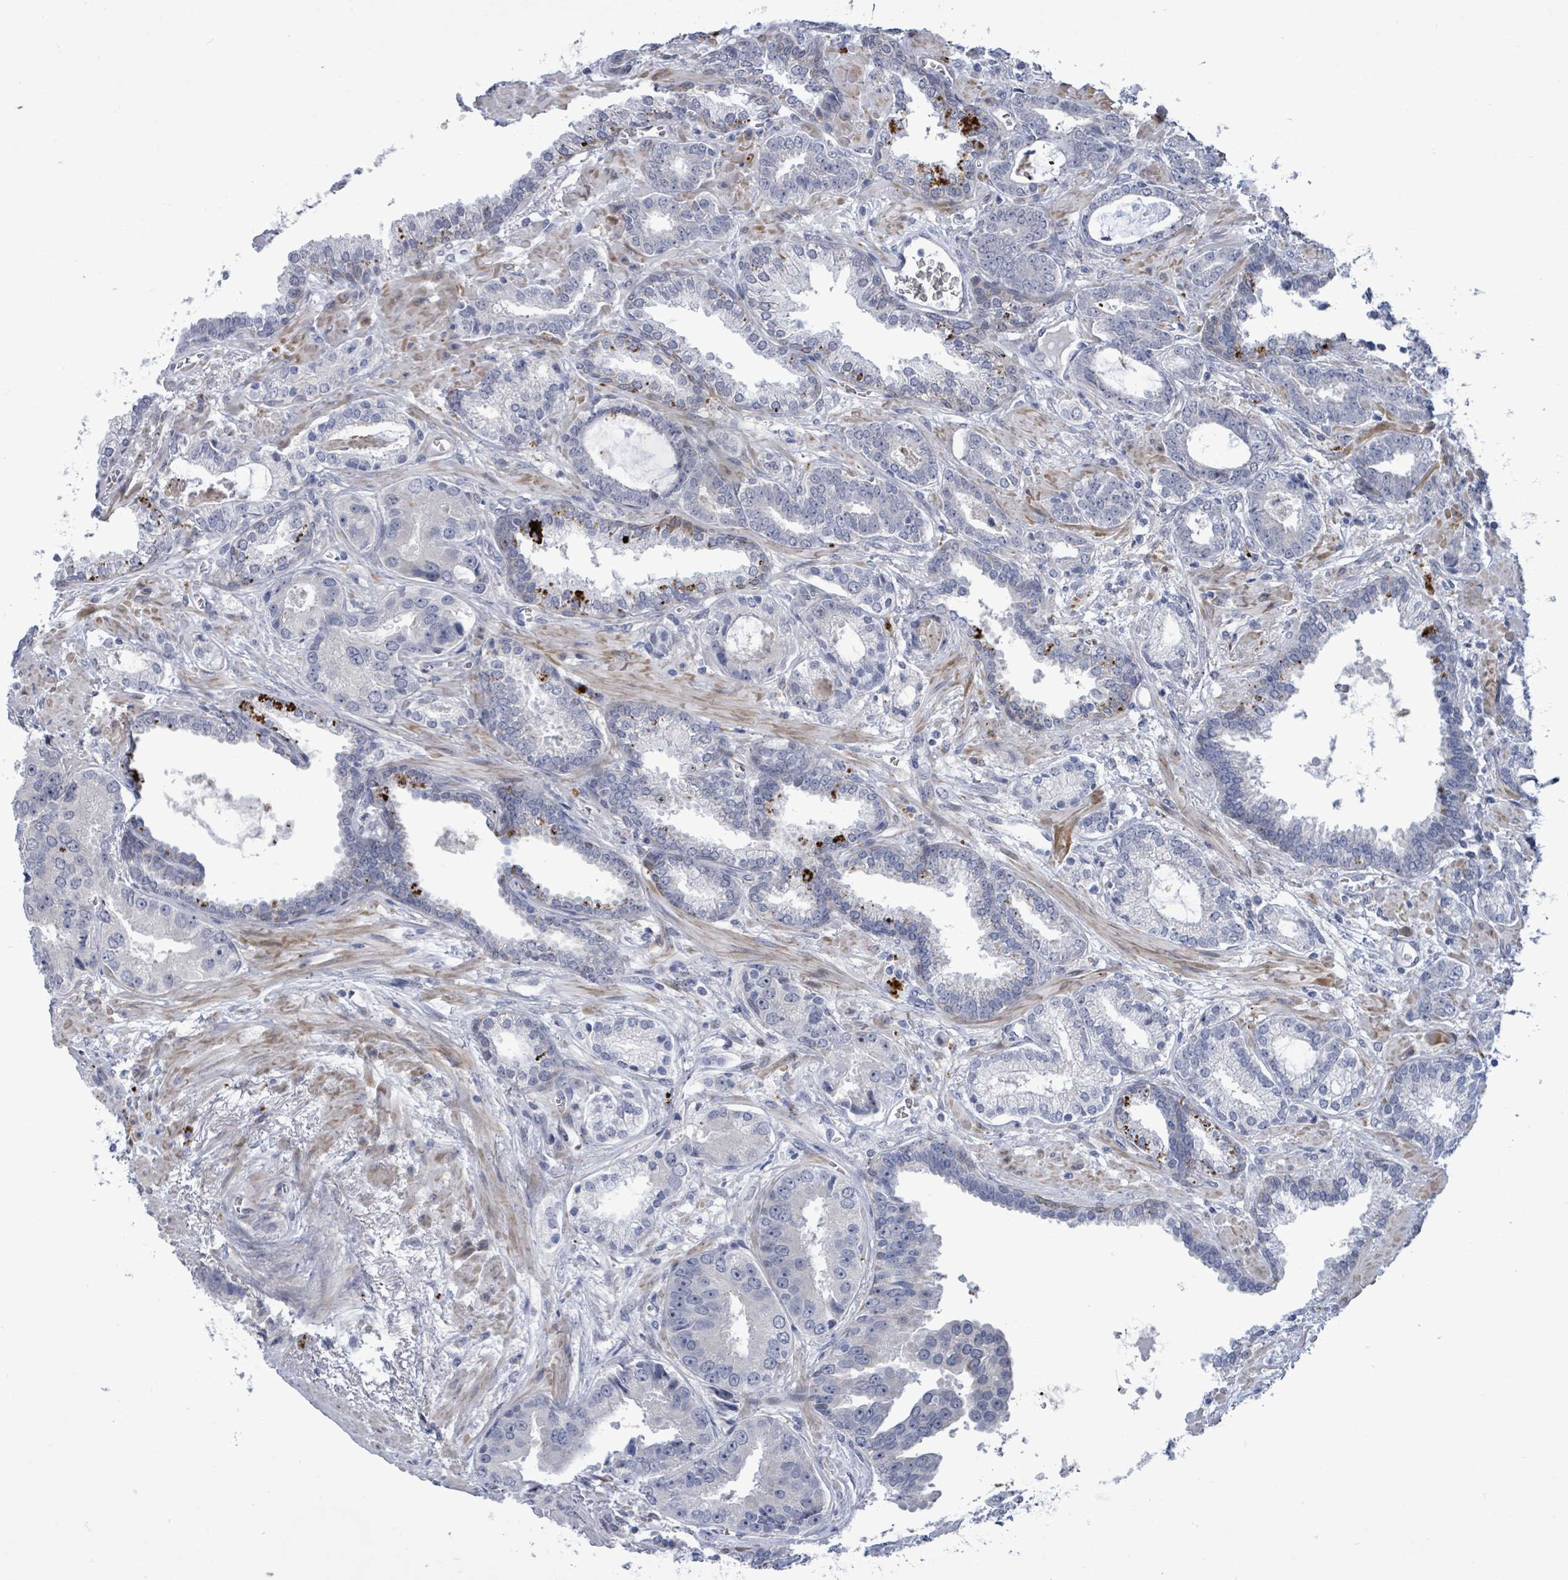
{"staining": {"intensity": "negative", "quantity": "none", "location": "none"}, "tissue": "prostate cancer", "cell_type": "Tumor cells", "image_type": "cancer", "snomed": [{"axis": "morphology", "description": "Adenocarcinoma, High grade"}, {"axis": "topography", "description": "Prostate"}], "caption": "DAB immunohistochemical staining of high-grade adenocarcinoma (prostate) exhibits no significant staining in tumor cells. (Immunohistochemistry, brightfield microscopy, high magnification).", "gene": "CT45A5", "patient": {"sex": "male", "age": 71}}